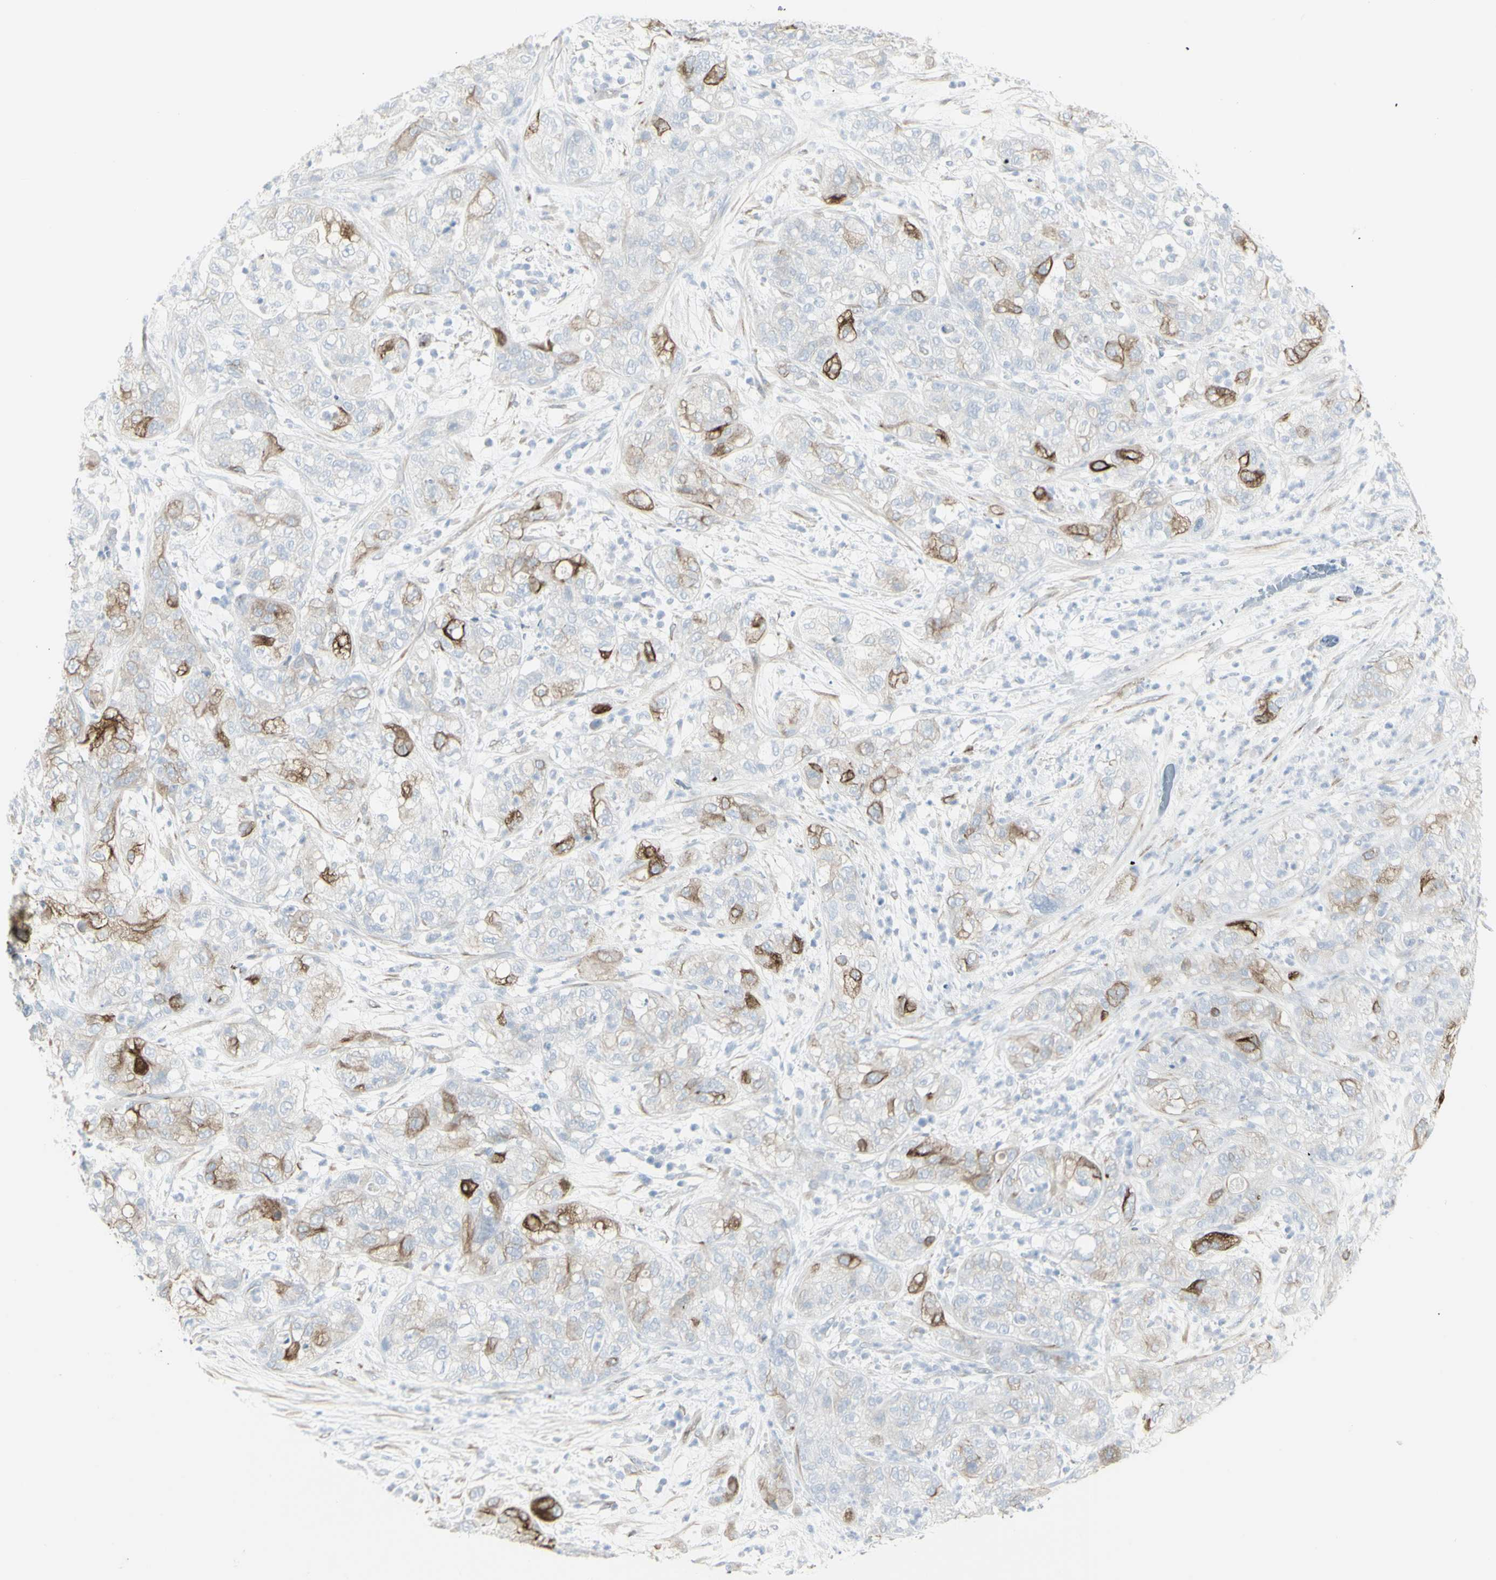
{"staining": {"intensity": "moderate", "quantity": "25%-75%", "location": "cytoplasmic/membranous"}, "tissue": "pancreatic cancer", "cell_type": "Tumor cells", "image_type": "cancer", "snomed": [{"axis": "morphology", "description": "Adenocarcinoma, NOS"}, {"axis": "topography", "description": "Pancreas"}], "caption": "Immunohistochemistry (IHC) (DAB (3,3'-diaminobenzidine)) staining of human pancreatic adenocarcinoma displays moderate cytoplasmic/membranous protein positivity in about 25%-75% of tumor cells. The protein is shown in brown color, while the nuclei are stained blue.", "gene": "ENSG00000198211", "patient": {"sex": "female", "age": 78}}